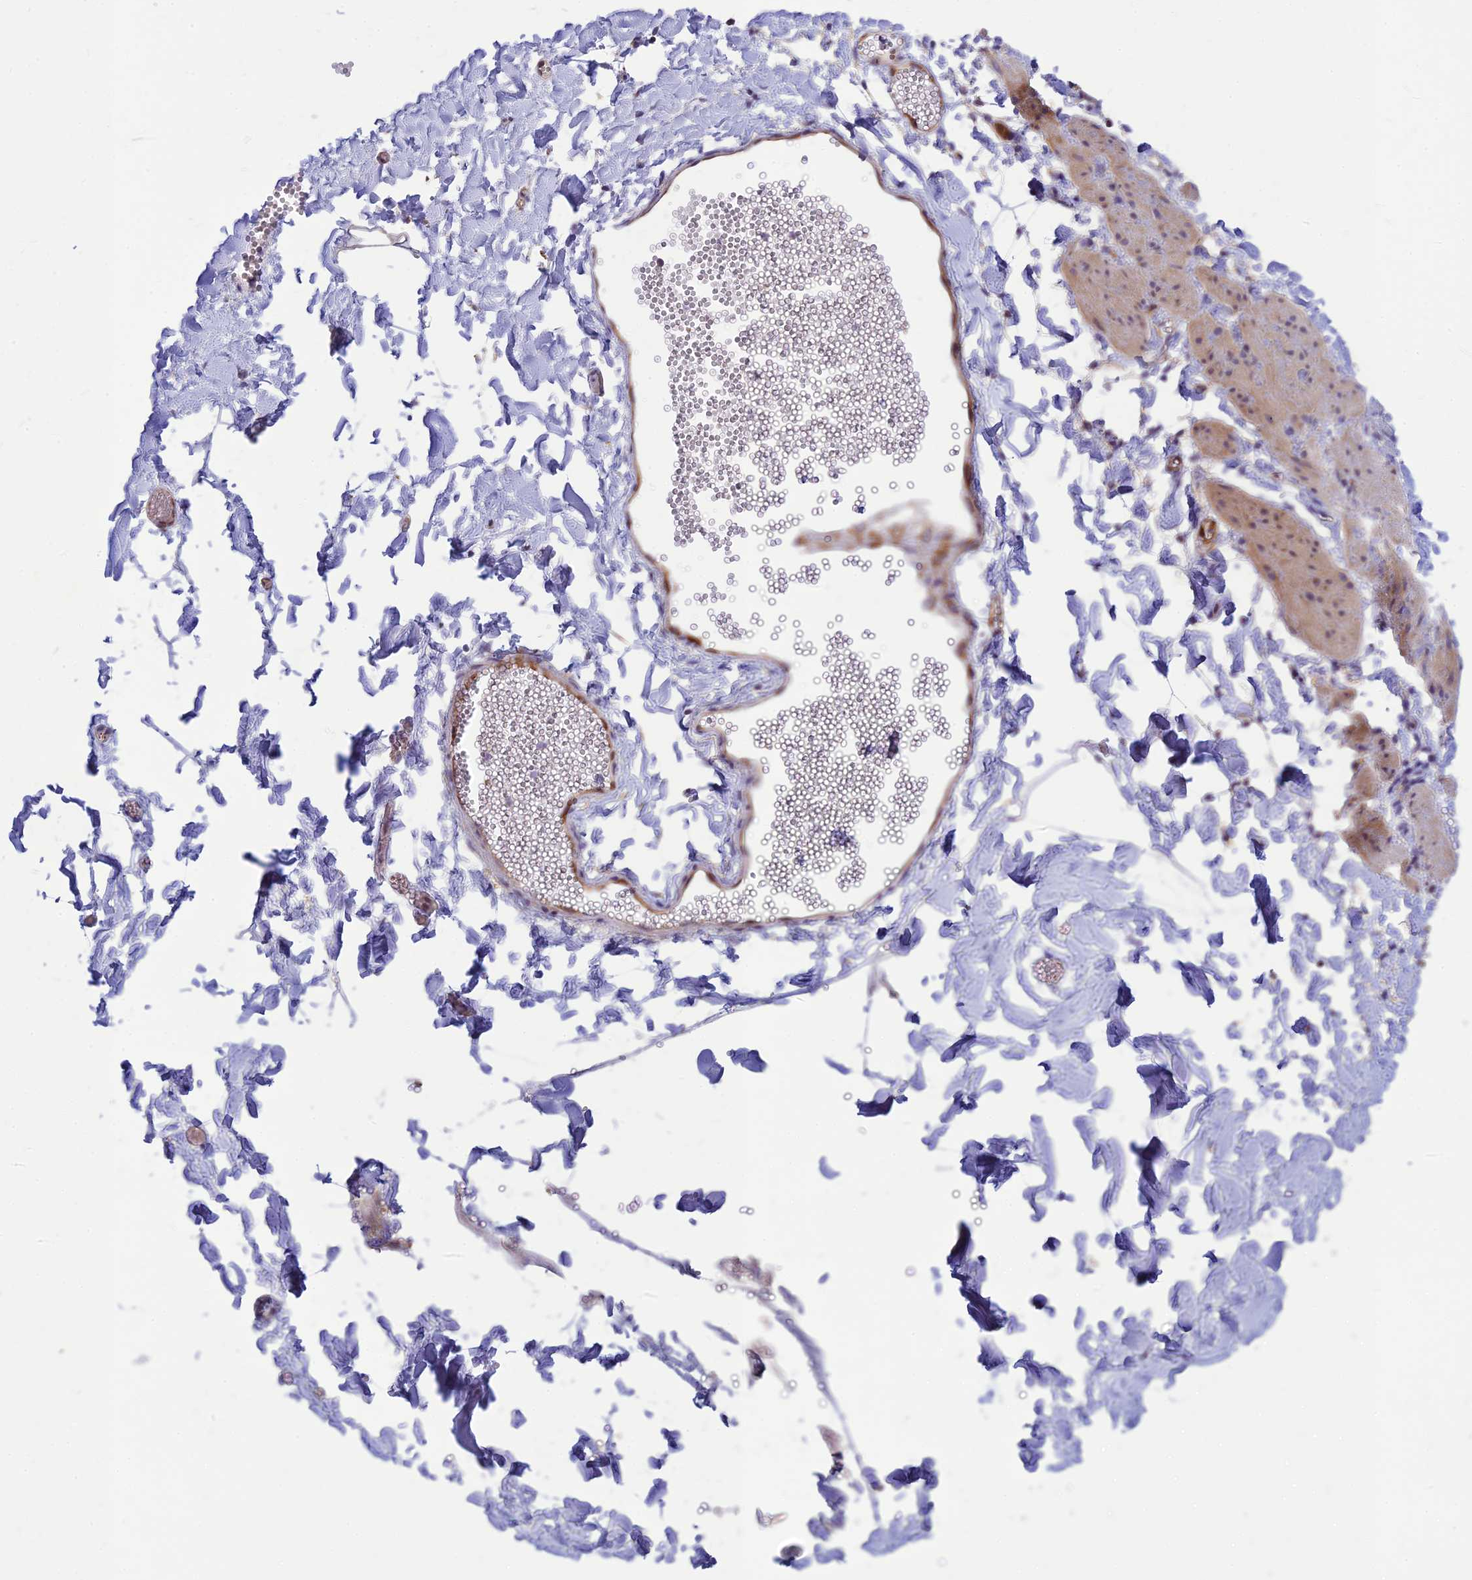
{"staining": {"intensity": "negative", "quantity": "none", "location": "none"}, "tissue": "adipose tissue", "cell_type": "Adipocytes", "image_type": "normal", "snomed": [{"axis": "morphology", "description": "Normal tissue, NOS"}, {"axis": "topography", "description": "Gallbladder"}, {"axis": "topography", "description": "Peripheral nerve tissue"}], "caption": "IHC micrograph of benign adipose tissue stained for a protein (brown), which displays no expression in adipocytes.", "gene": "ST8SIA5", "patient": {"sex": "male", "age": 38}}